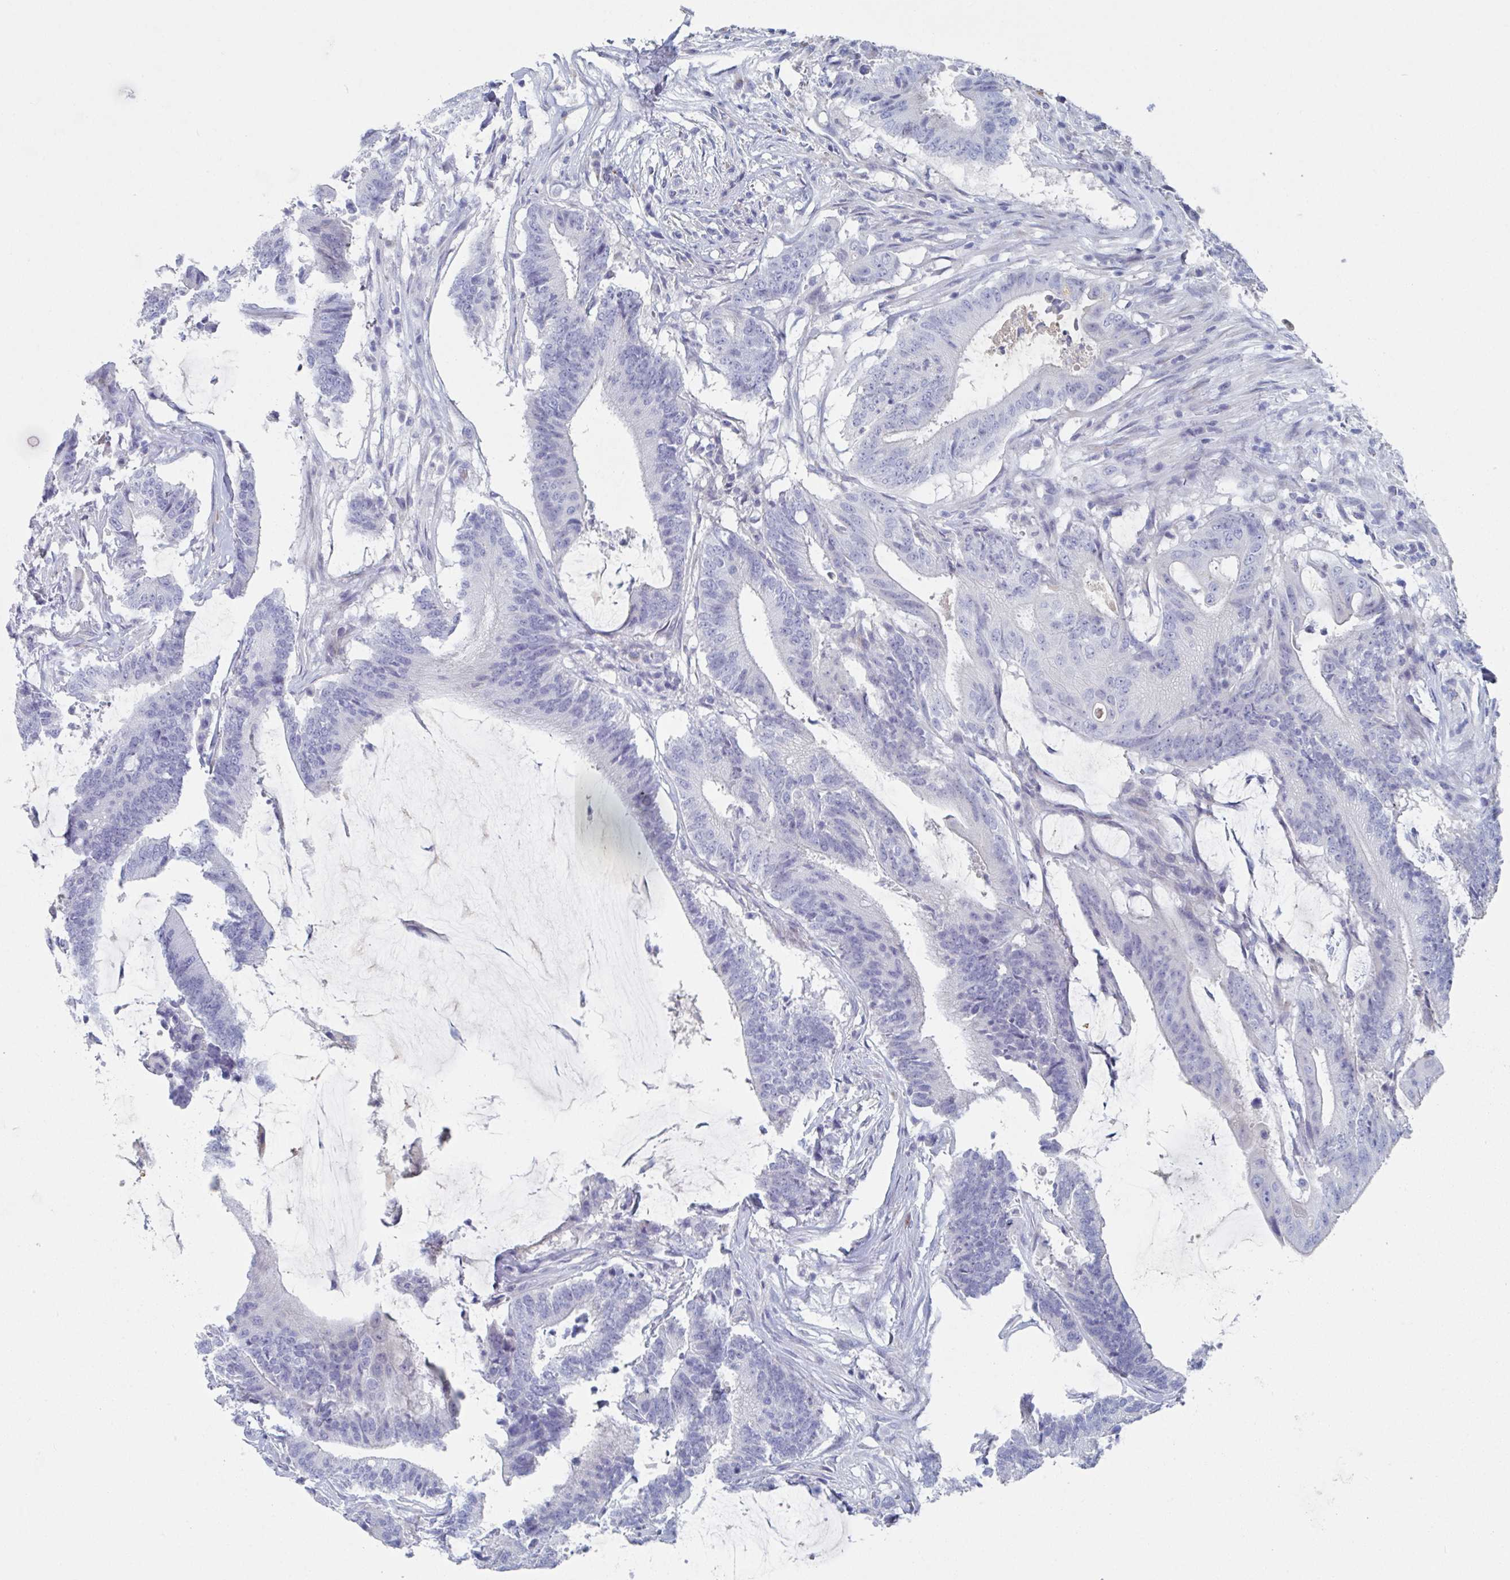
{"staining": {"intensity": "negative", "quantity": "none", "location": "none"}, "tissue": "colorectal cancer", "cell_type": "Tumor cells", "image_type": "cancer", "snomed": [{"axis": "morphology", "description": "Adenocarcinoma, NOS"}, {"axis": "topography", "description": "Colon"}], "caption": "Human colorectal adenocarcinoma stained for a protein using immunohistochemistry exhibits no expression in tumor cells.", "gene": "NT5C3B", "patient": {"sex": "female", "age": 43}}